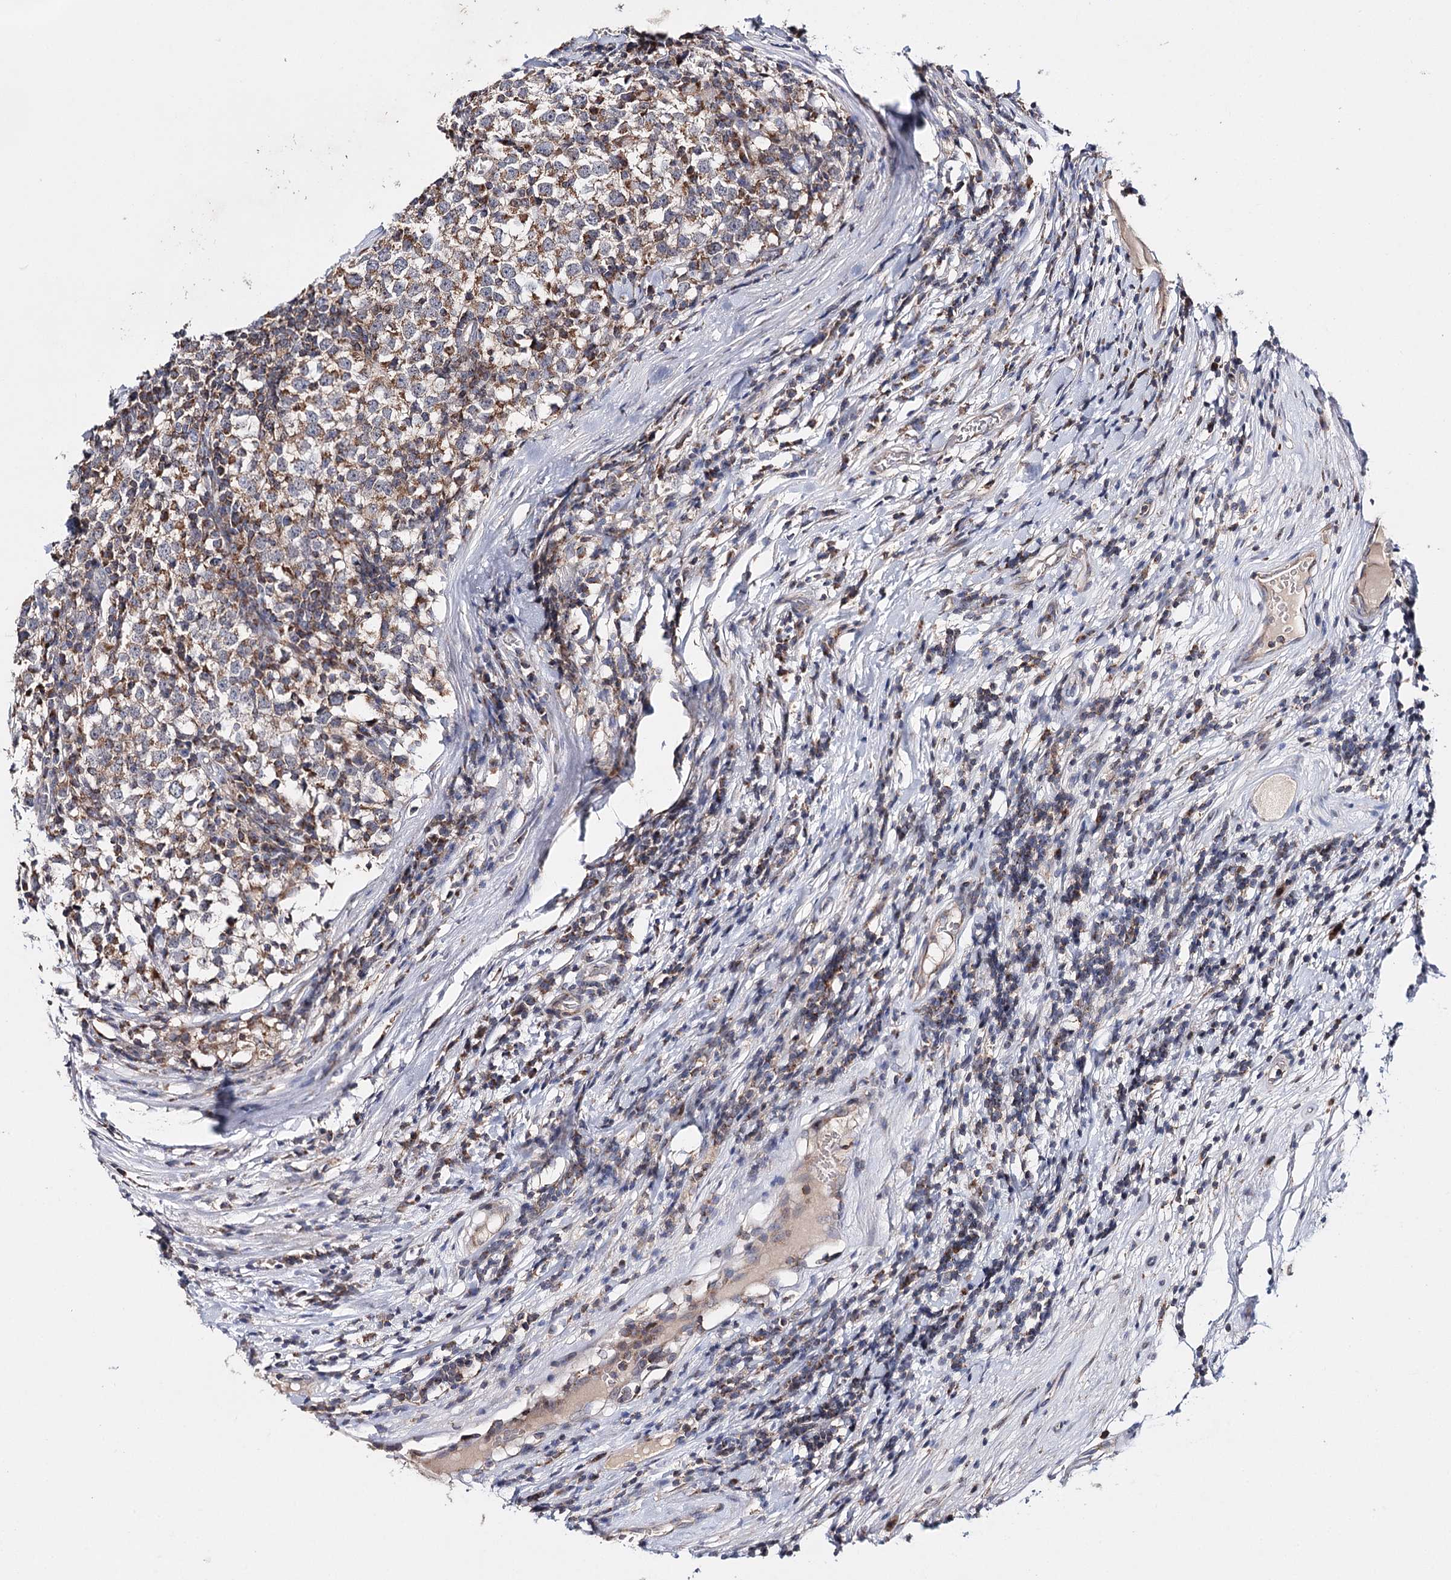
{"staining": {"intensity": "negative", "quantity": "none", "location": "none"}, "tissue": "testis cancer", "cell_type": "Tumor cells", "image_type": "cancer", "snomed": [{"axis": "morphology", "description": "Seminoma, NOS"}, {"axis": "topography", "description": "Testis"}], "caption": "This is an immunohistochemistry (IHC) photomicrograph of testis cancer (seminoma). There is no staining in tumor cells.", "gene": "CFAP46", "patient": {"sex": "male", "age": 65}}